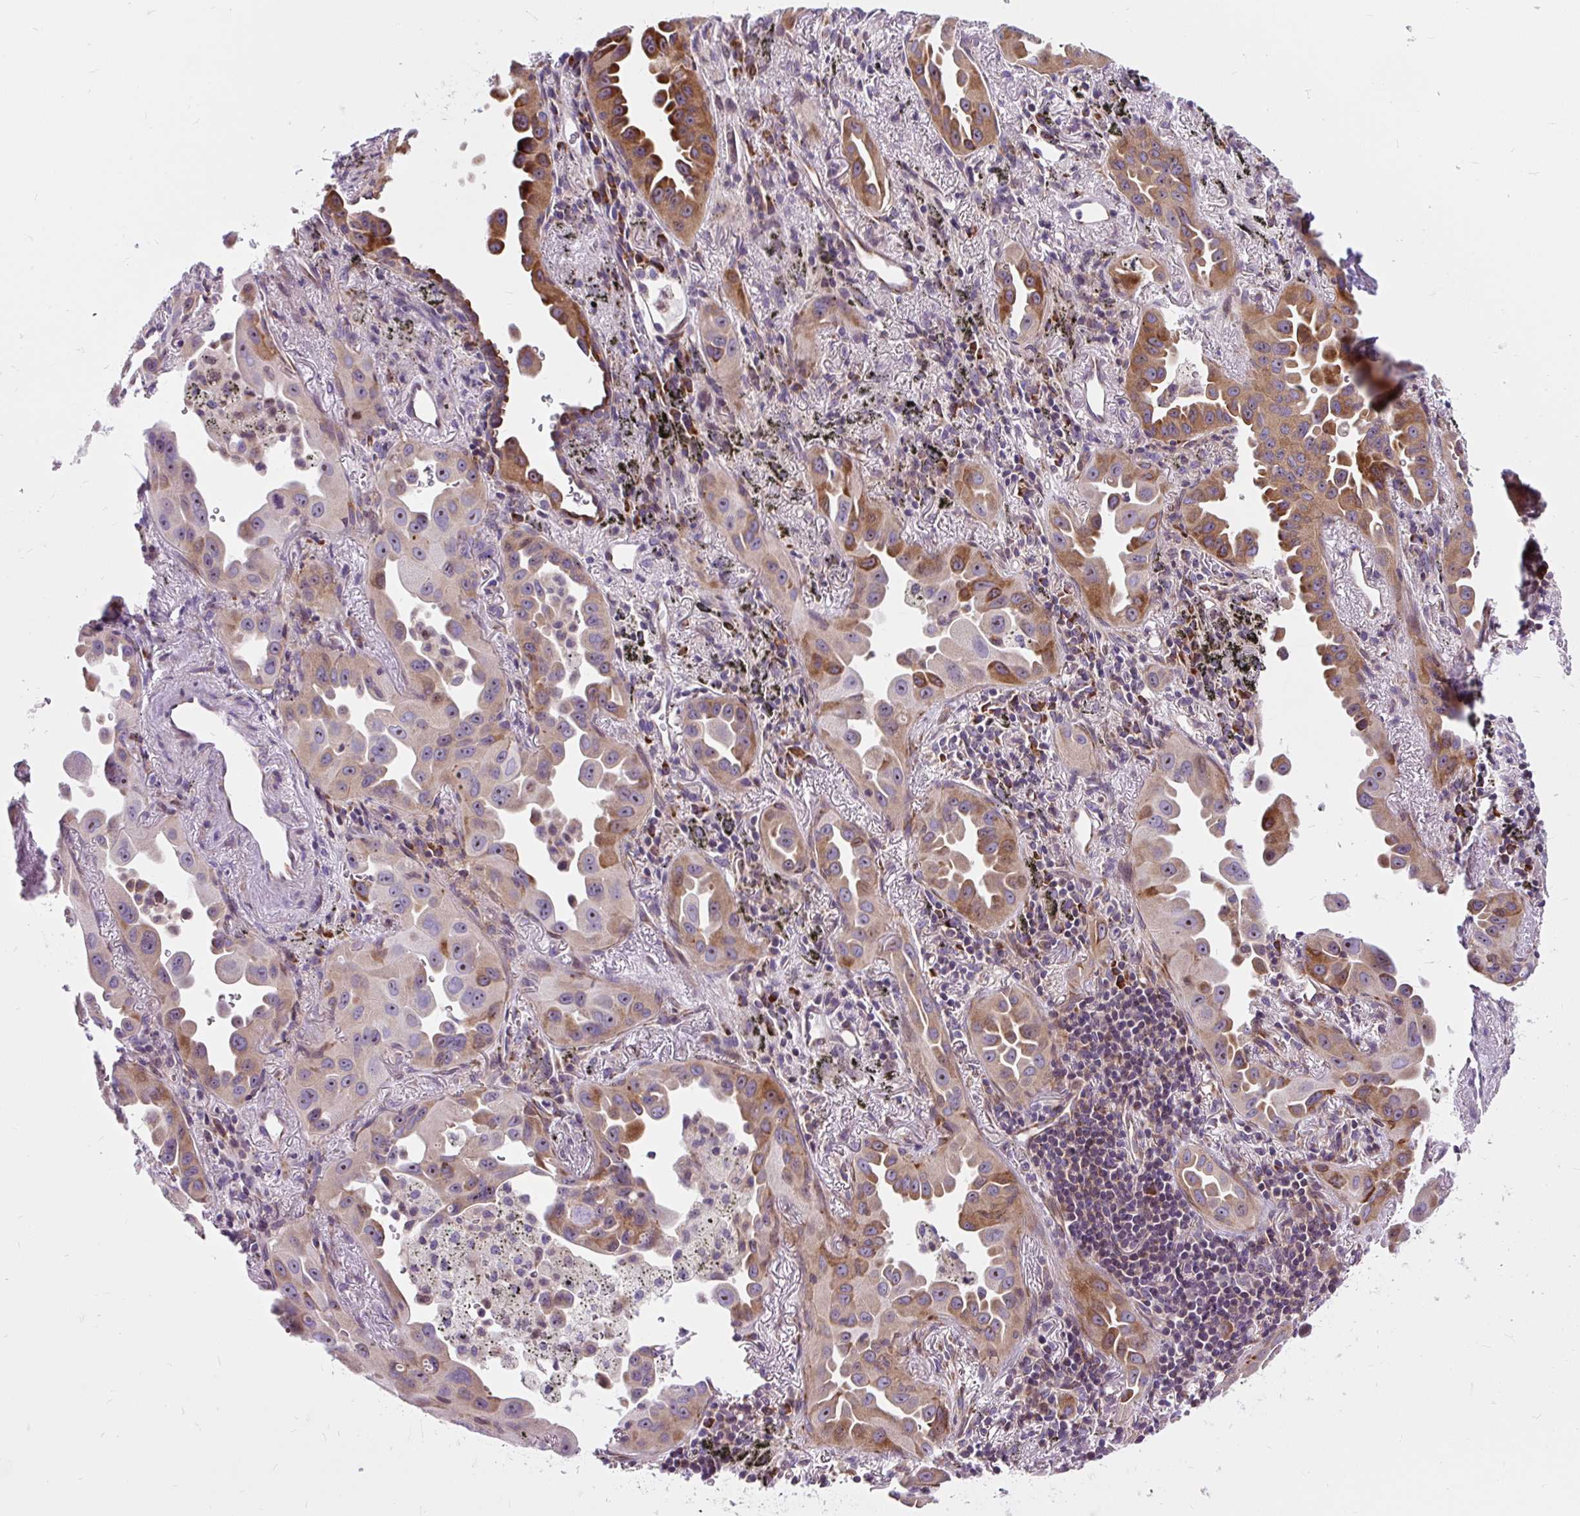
{"staining": {"intensity": "moderate", "quantity": "25%-75%", "location": "cytoplasmic/membranous"}, "tissue": "lung cancer", "cell_type": "Tumor cells", "image_type": "cancer", "snomed": [{"axis": "morphology", "description": "Adenocarcinoma, NOS"}, {"axis": "topography", "description": "Lung"}], "caption": "Brown immunohistochemical staining in adenocarcinoma (lung) exhibits moderate cytoplasmic/membranous expression in about 25%-75% of tumor cells.", "gene": "CISD3", "patient": {"sex": "male", "age": 68}}